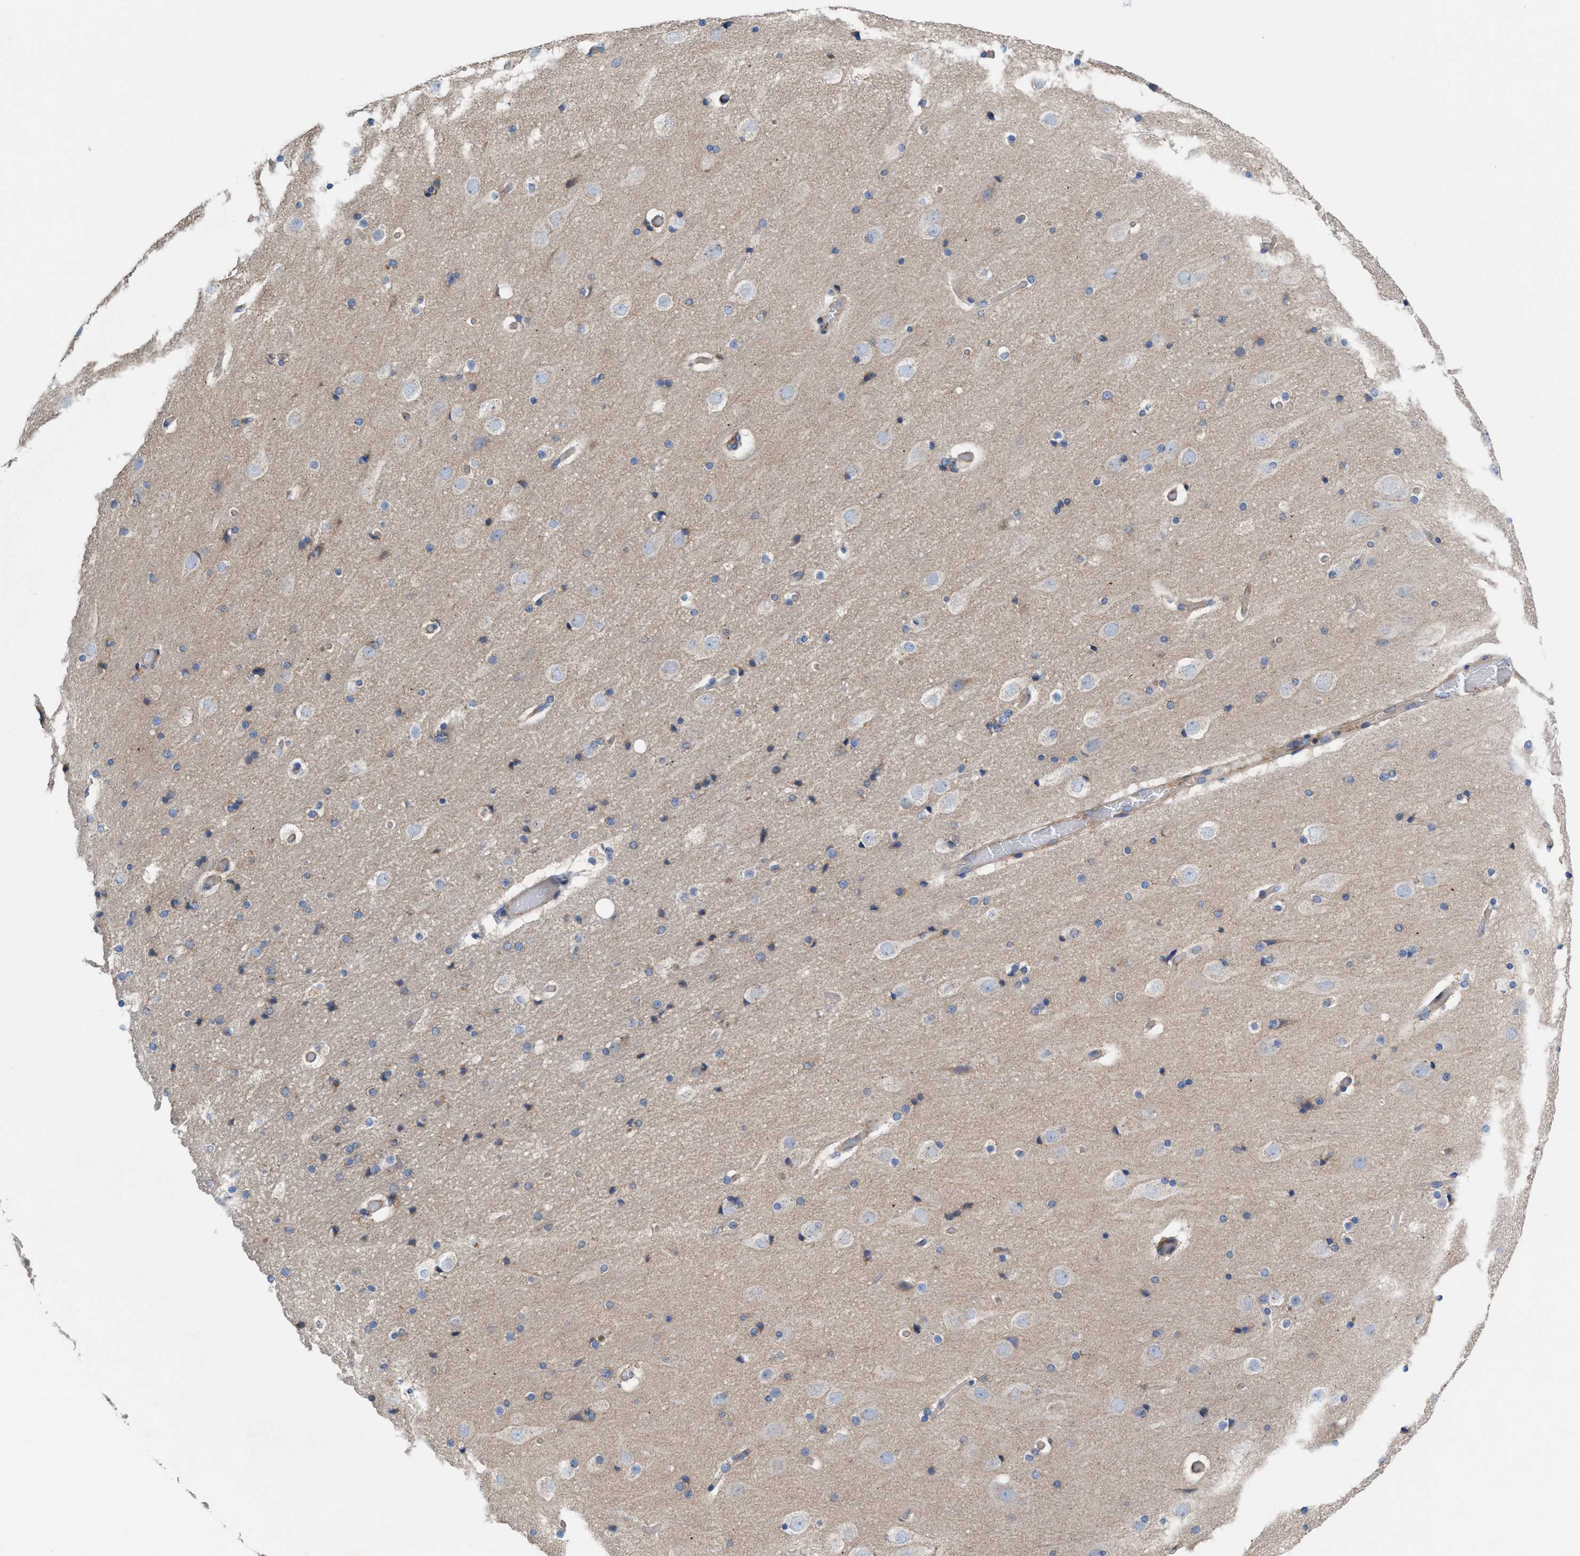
{"staining": {"intensity": "weak", "quantity": "25%-75%", "location": "cytoplasmic/membranous"}, "tissue": "cerebral cortex", "cell_type": "Endothelial cells", "image_type": "normal", "snomed": [{"axis": "morphology", "description": "Normal tissue, NOS"}, {"axis": "topography", "description": "Cerebral cortex"}], "caption": "Weak cytoplasmic/membranous staining is appreciated in about 25%-75% of endothelial cells in normal cerebral cortex. The staining was performed using DAB, with brown indicating positive protein expression. Nuclei are stained blue with hematoxylin.", "gene": "NYAP1", "patient": {"sex": "male", "age": 57}}